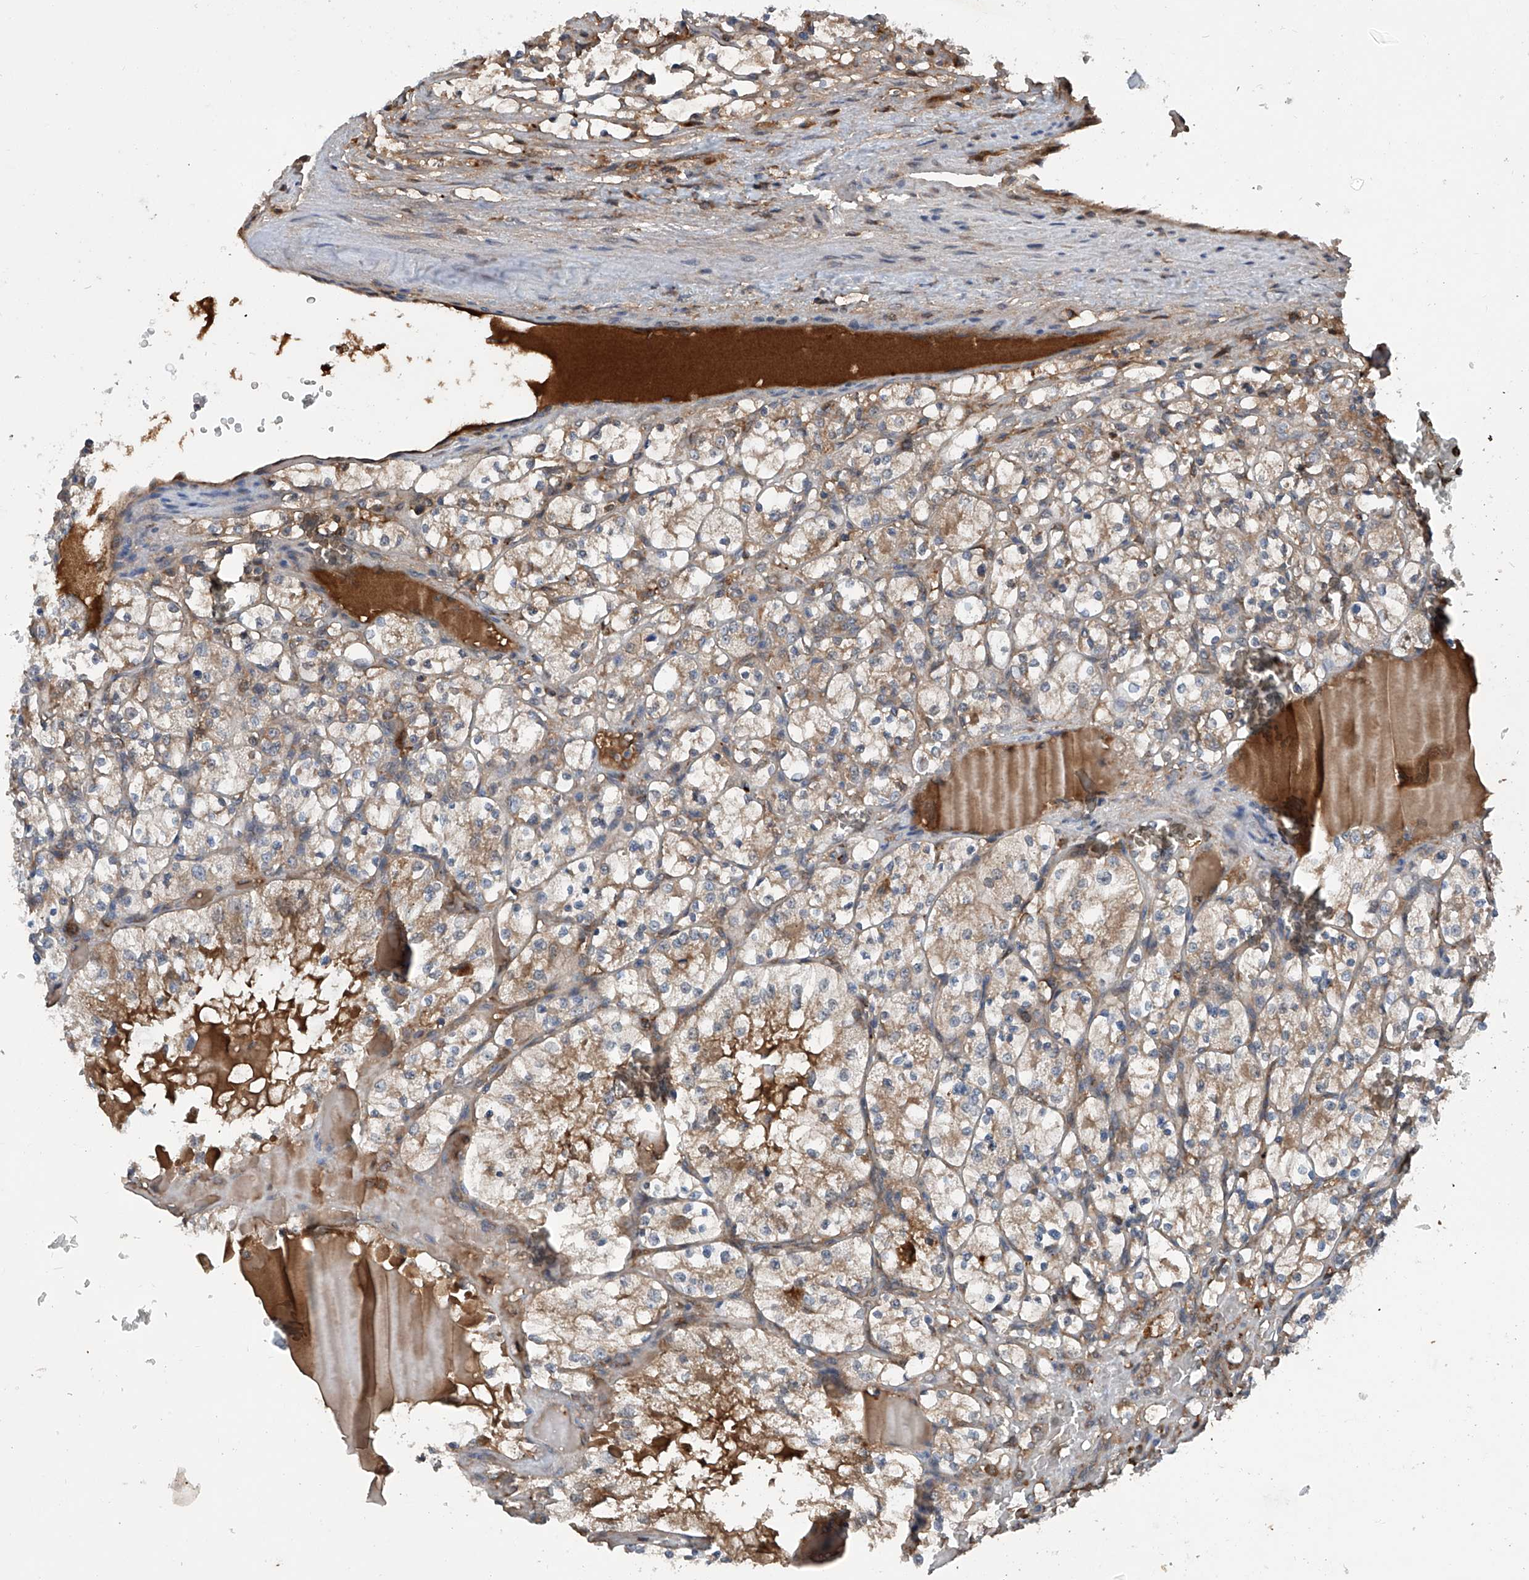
{"staining": {"intensity": "moderate", "quantity": ">75%", "location": "cytoplasmic/membranous"}, "tissue": "renal cancer", "cell_type": "Tumor cells", "image_type": "cancer", "snomed": [{"axis": "morphology", "description": "Adenocarcinoma, NOS"}, {"axis": "topography", "description": "Kidney"}], "caption": "Tumor cells exhibit medium levels of moderate cytoplasmic/membranous staining in approximately >75% of cells in renal cancer (adenocarcinoma).", "gene": "ASCC3", "patient": {"sex": "female", "age": 69}}